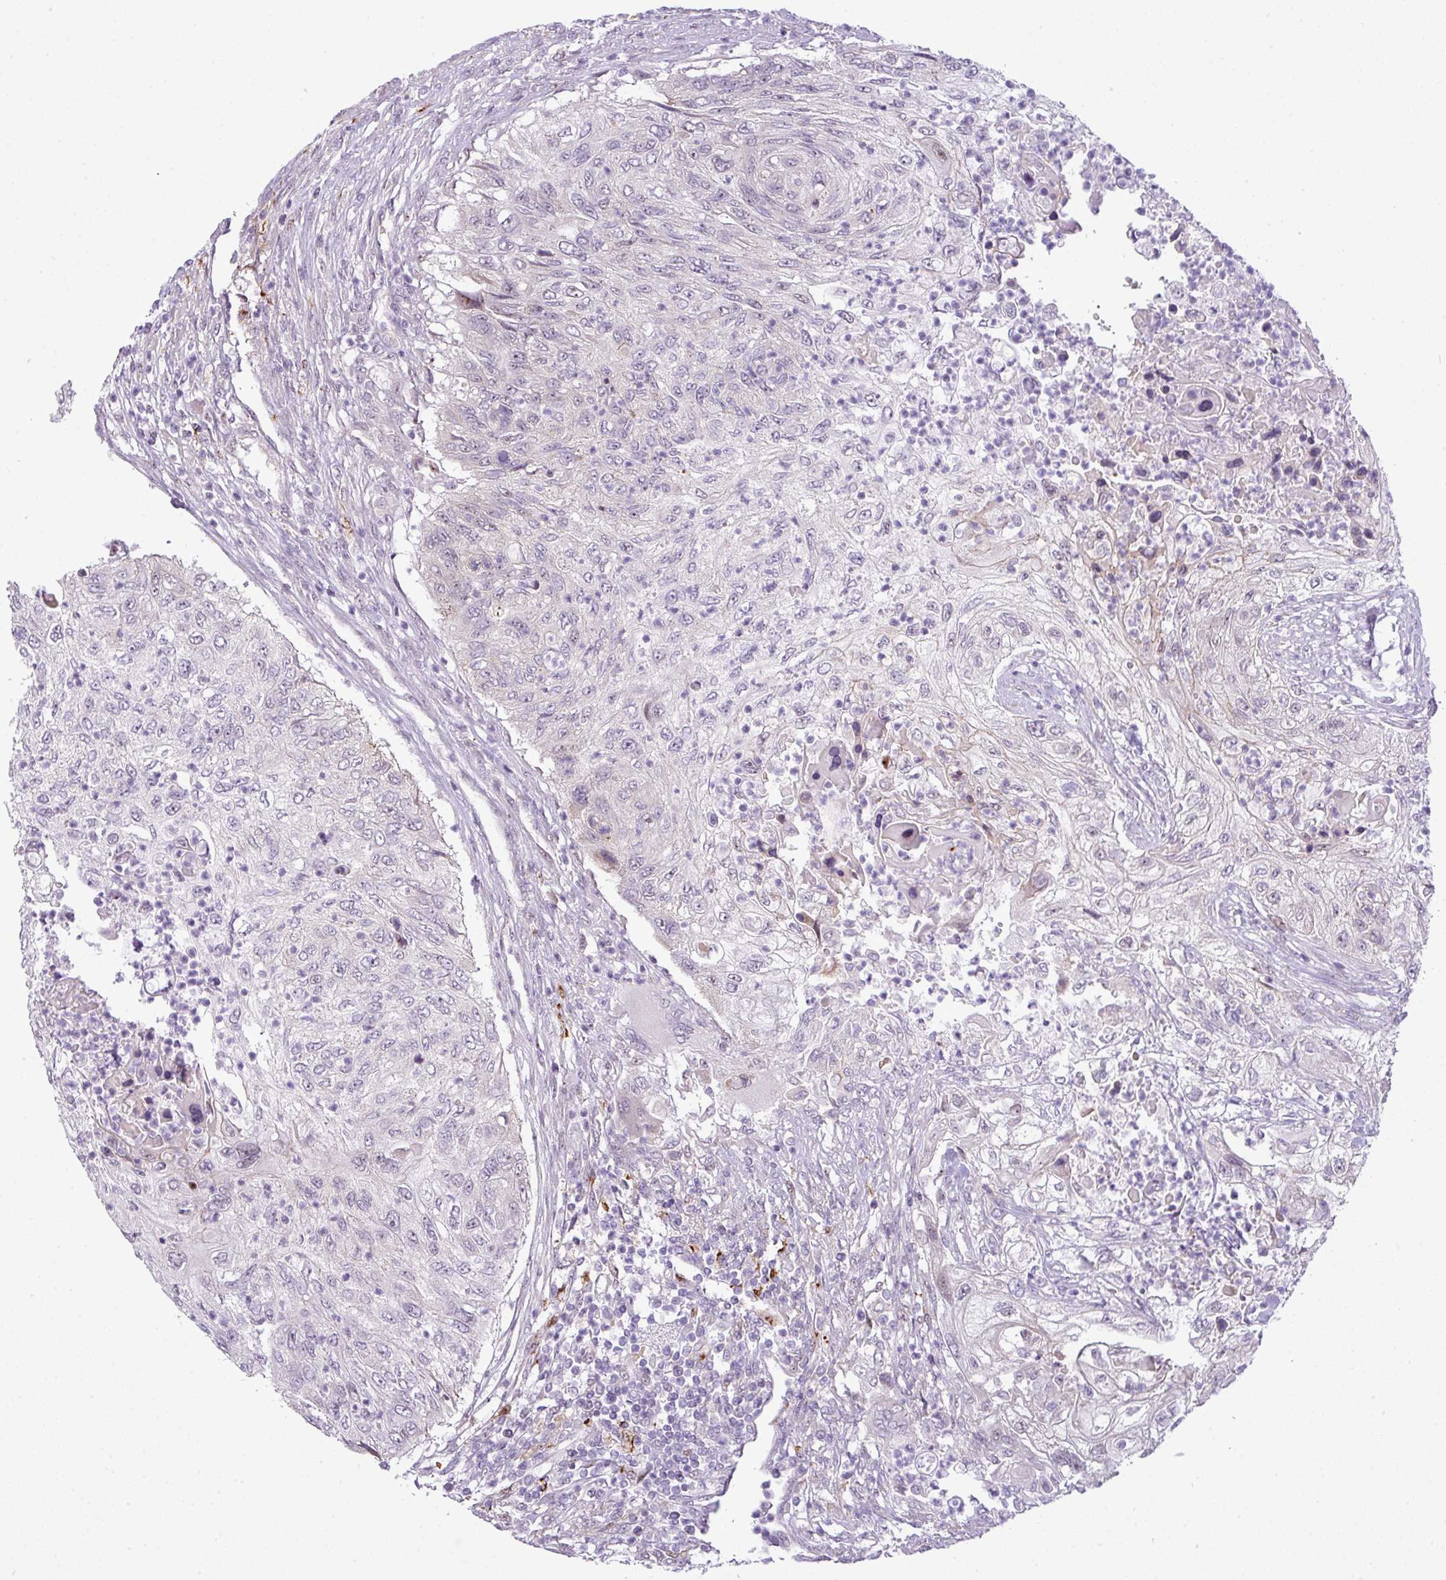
{"staining": {"intensity": "negative", "quantity": "none", "location": "none"}, "tissue": "urothelial cancer", "cell_type": "Tumor cells", "image_type": "cancer", "snomed": [{"axis": "morphology", "description": "Urothelial carcinoma, High grade"}, {"axis": "topography", "description": "Urinary bladder"}], "caption": "The image shows no staining of tumor cells in urothelial cancer.", "gene": "MAK16", "patient": {"sex": "female", "age": 60}}